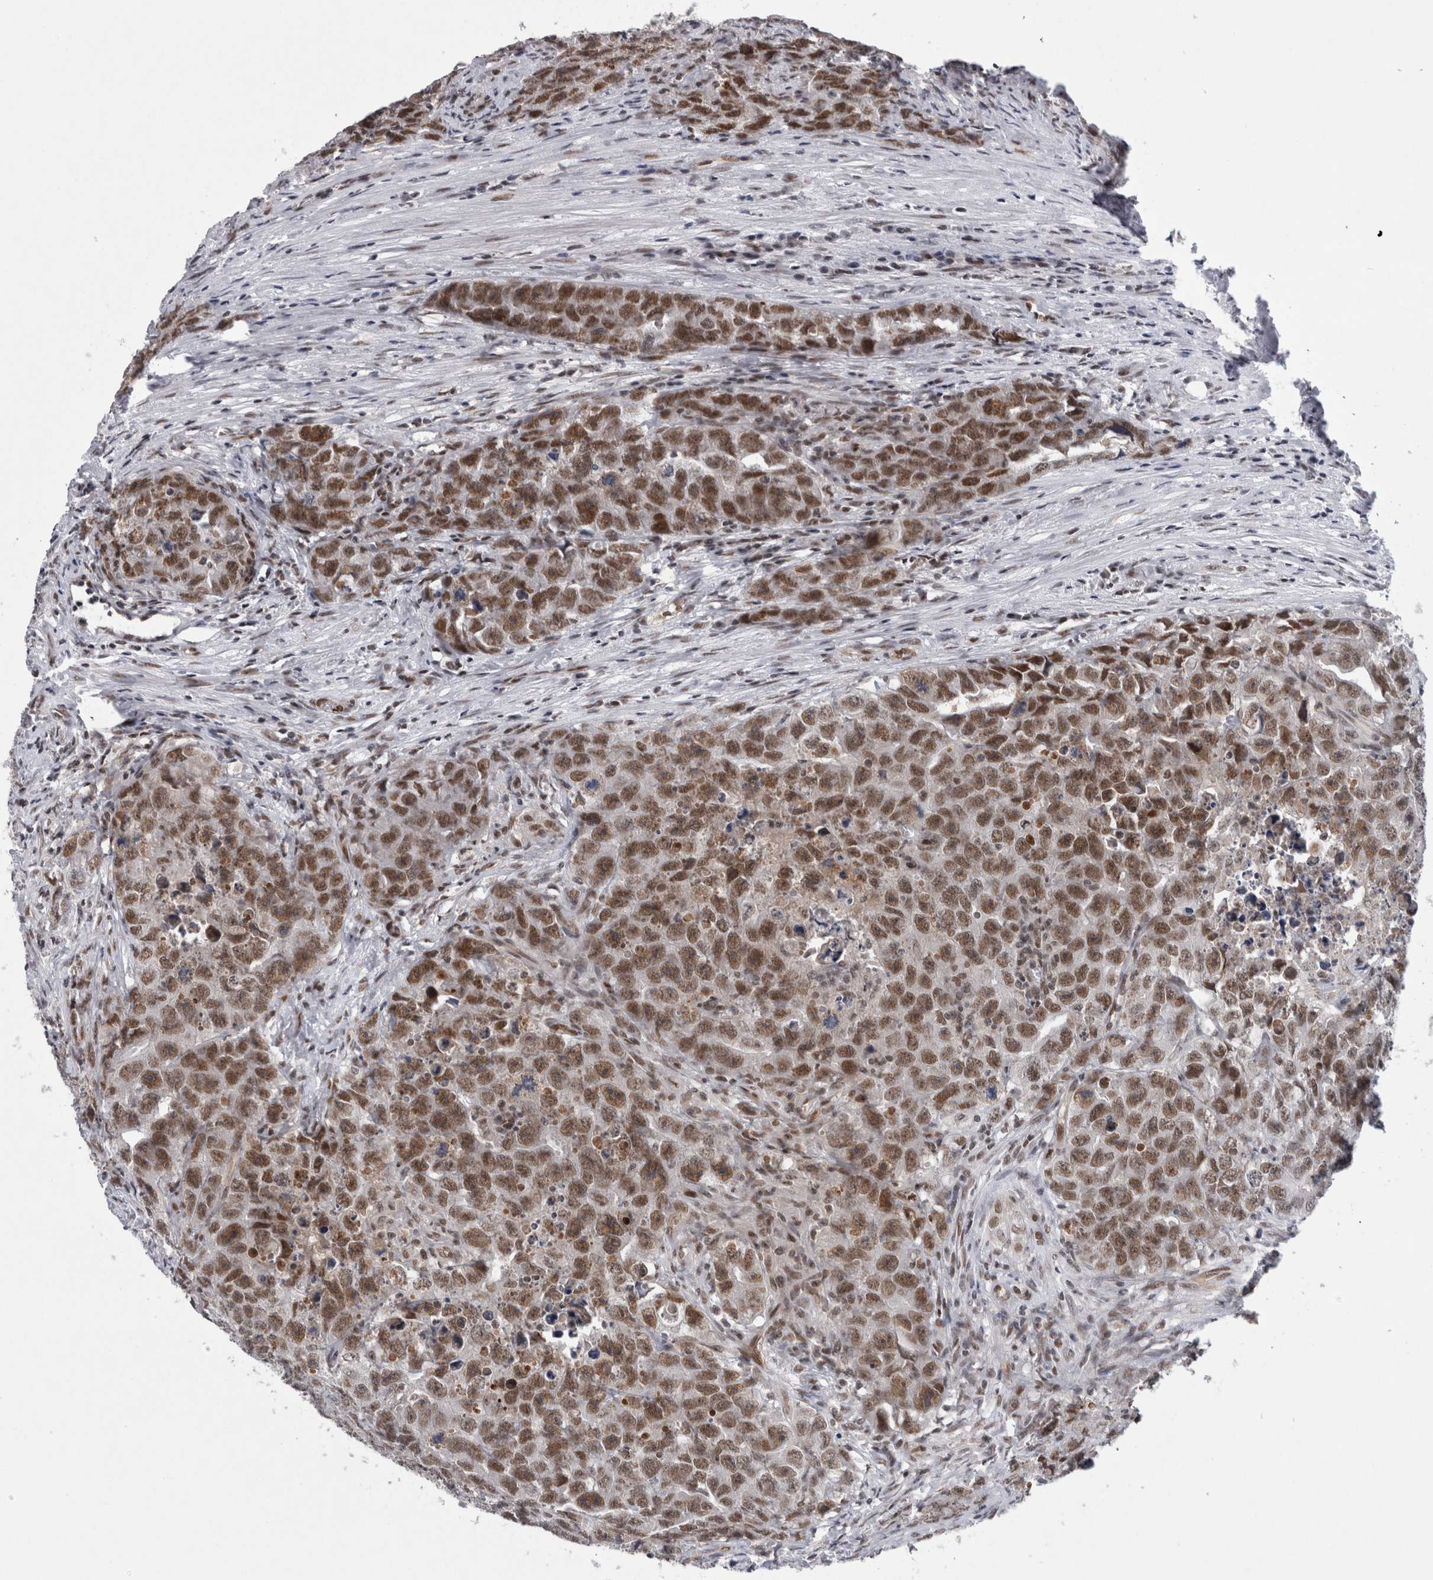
{"staining": {"intensity": "moderate", "quantity": ">75%", "location": "nuclear"}, "tissue": "testis cancer", "cell_type": "Tumor cells", "image_type": "cancer", "snomed": [{"axis": "morphology", "description": "Seminoma, NOS"}, {"axis": "morphology", "description": "Carcinoma, Embryonal, NOS"}, {"axis": "topography", "description": "Testis"}], "caption": "Immunohistochemistry of human testis cancer (seminoma) displays medium levels of moderate nuclear positivity in approximately >75% of tumor cells. (DAB = brown stain, brightfield microscopy at high magnification).", "gene": "PSMB2", "patient": {"sex": "male", "age": 43}}